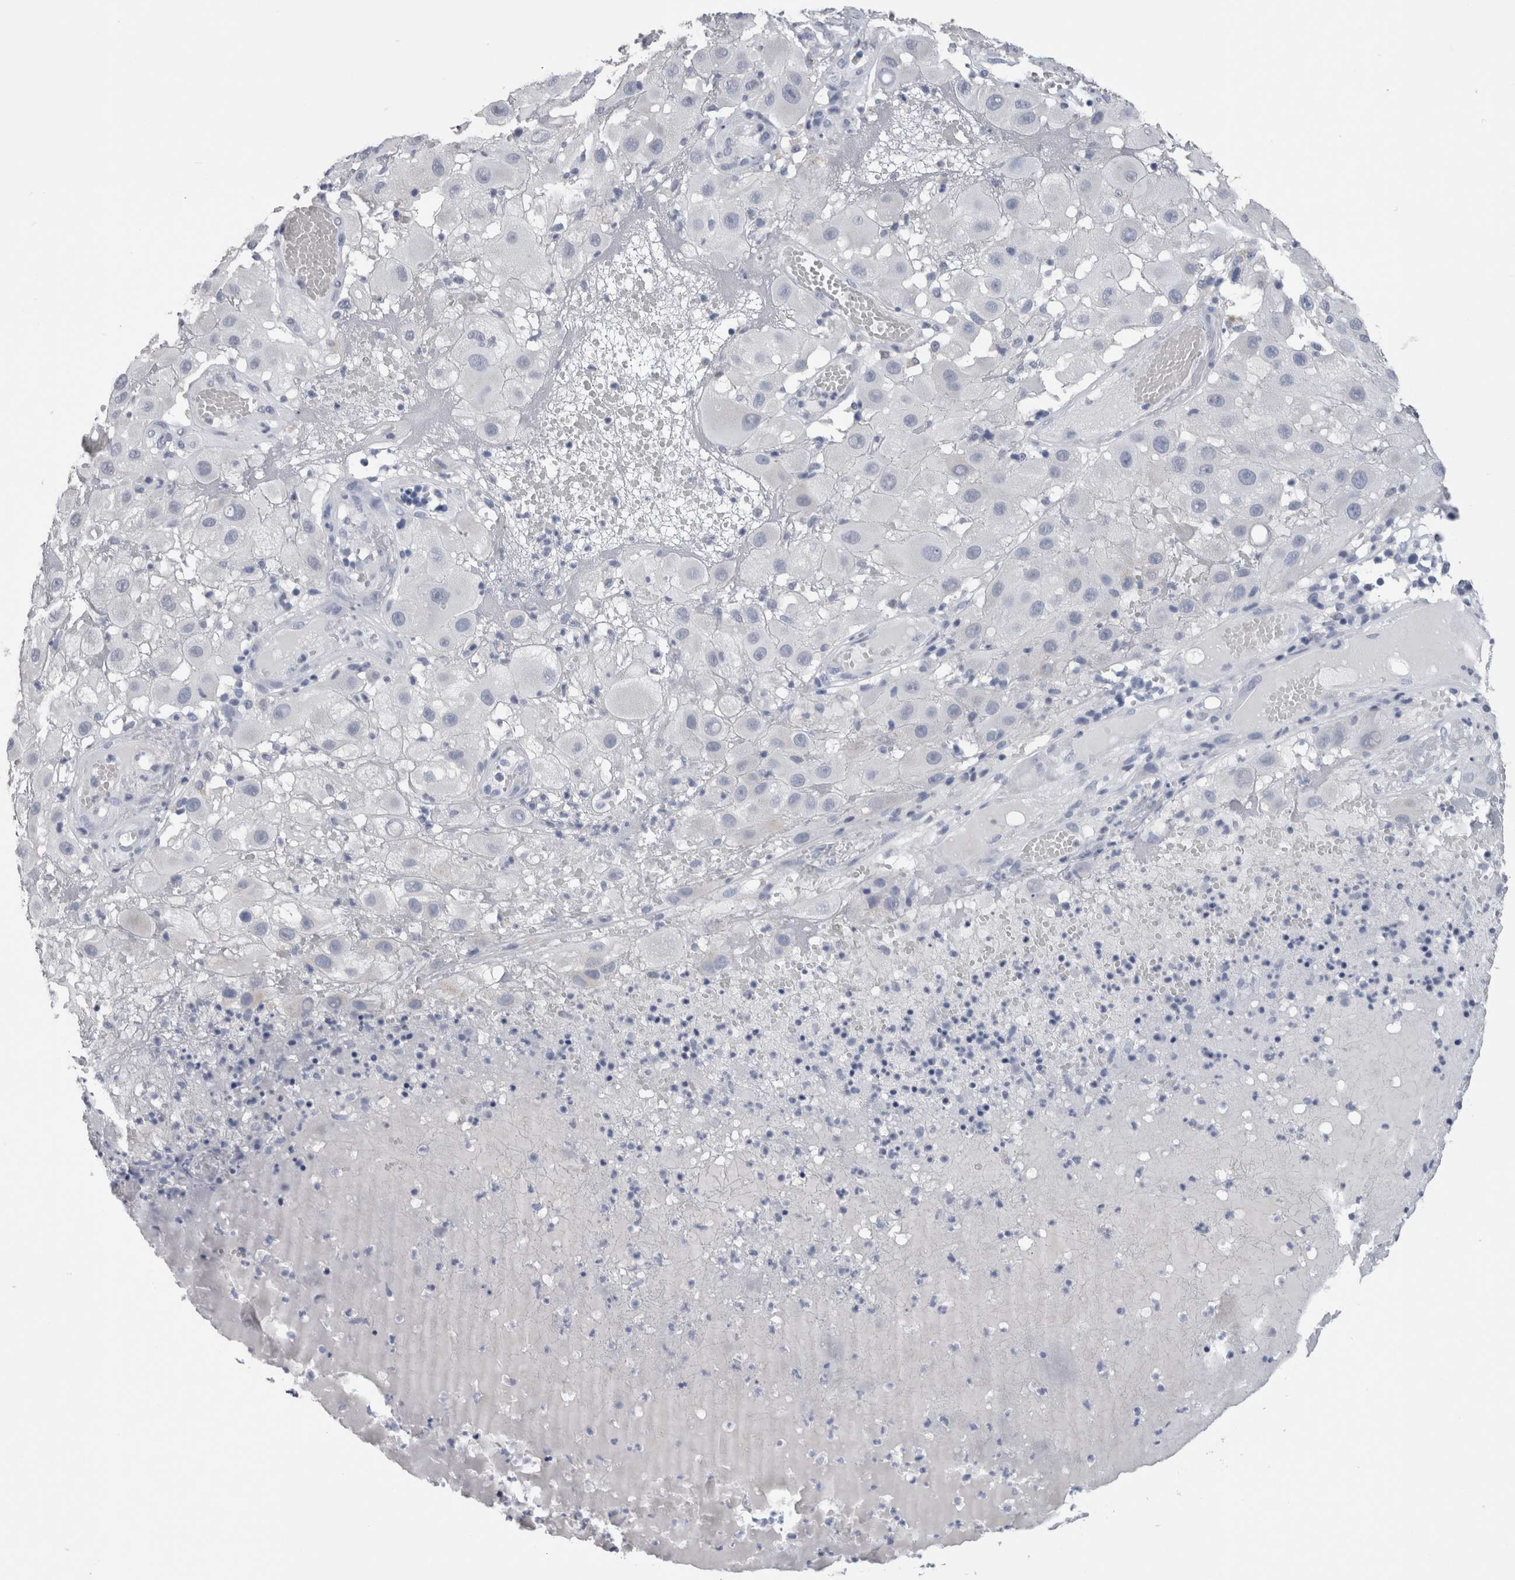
{"staining": {"intensity": "negative", "quantity": "none", "location": "none"}, "tissue": "melanoma", "cell_type": "Tumor cells", "image_type": "cancer", "snomed": [{"axis": "morphology", "description": "Malignant melanoma, NOS"}, {"axis": "topography", "description": "Skin"}], "caption": "This is an IHC histopathology image of human melanoma. There is no expression in tumor cells.", "gene": "CA8", "patient": {"sex": "female", "age": 81}}